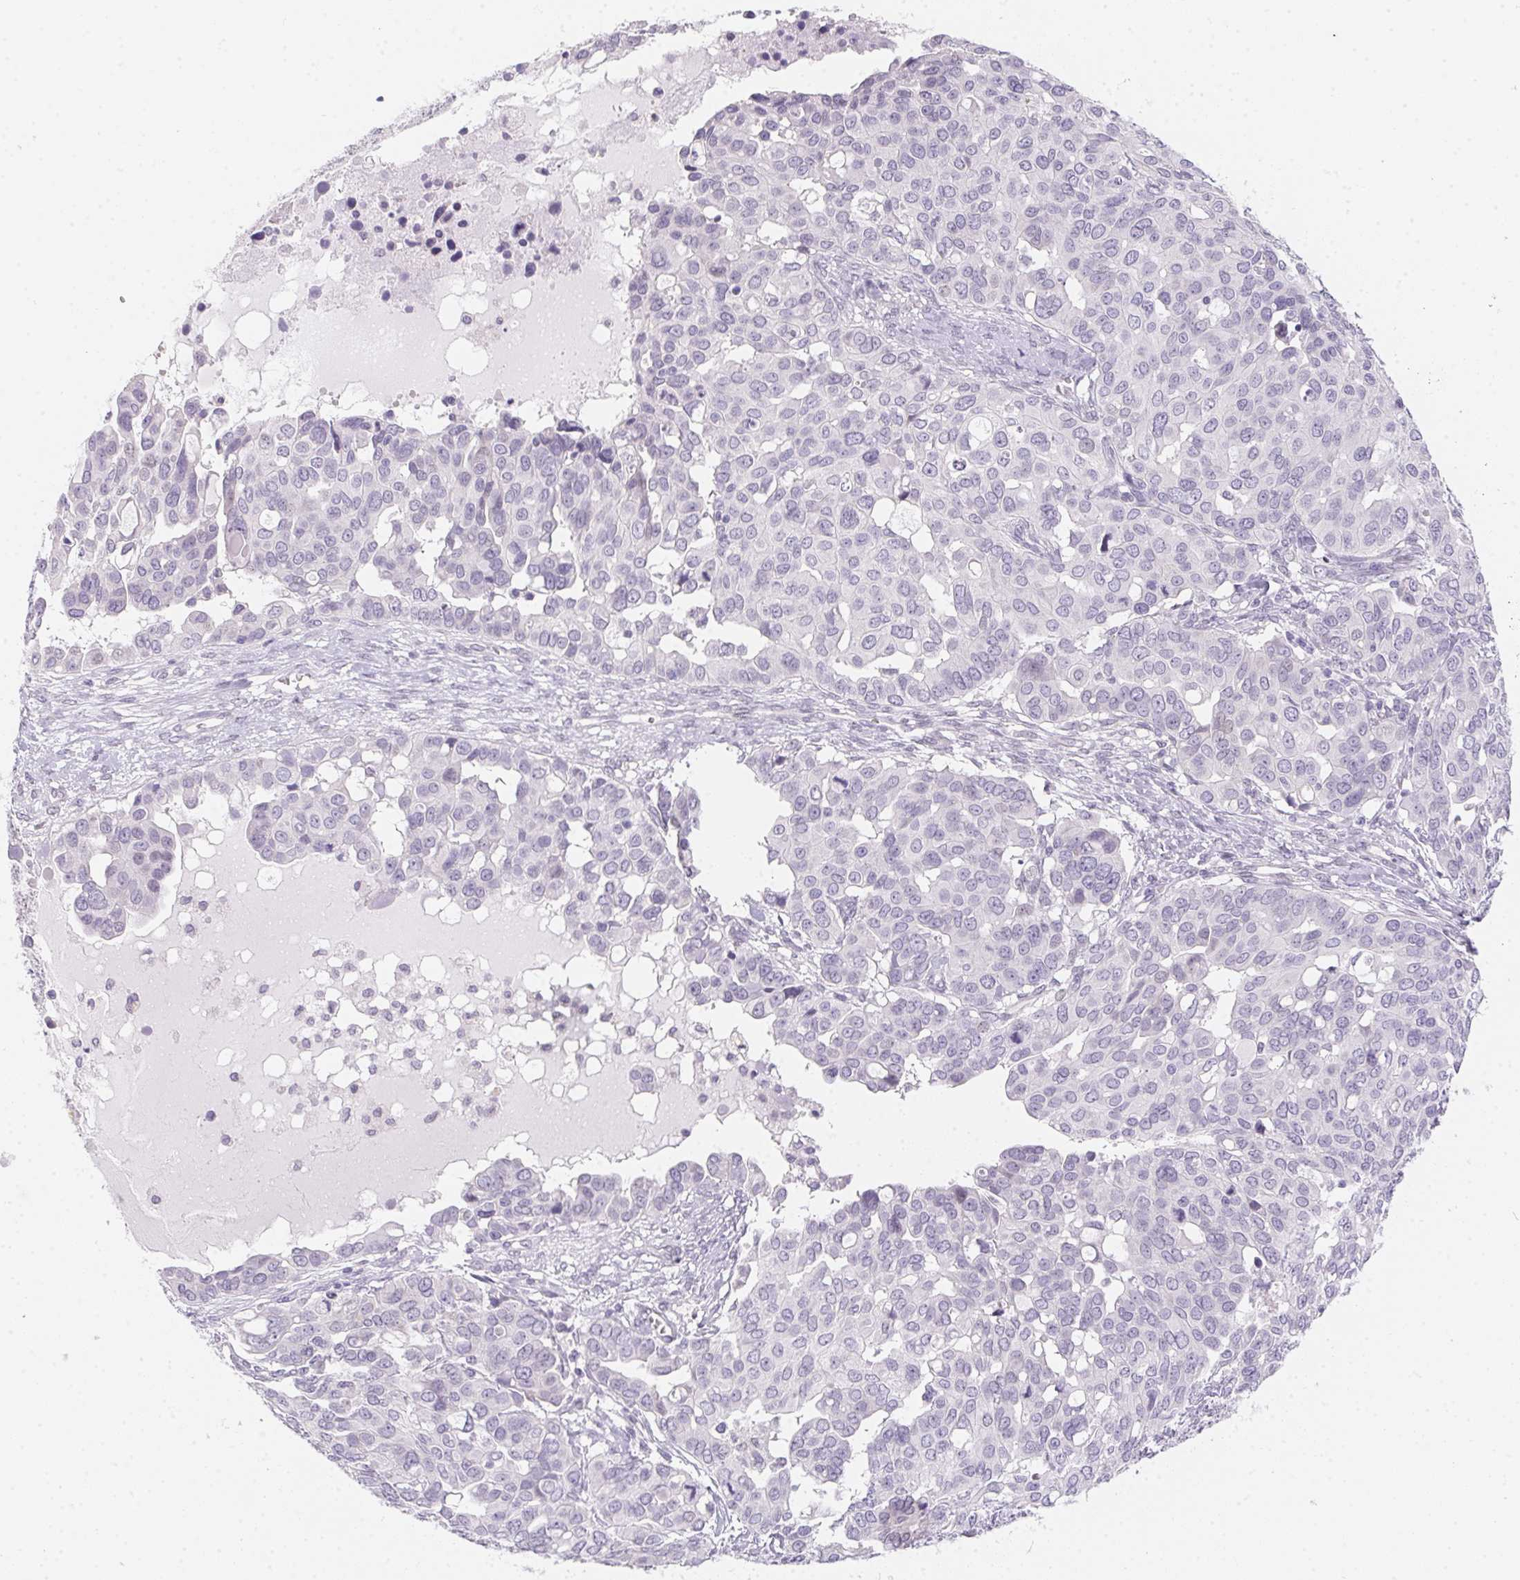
{"staining": {"intensity": "negative", "quantity": "none", "location": "none"}, "tissue": "ovarian cancer", "cell_type": "Tumor cells", "image_type": "cancer", "snomed": [{"axis": "morphology", "description": "Carcinoma, endometroid"}, {"axis": "topography", "description": "Ovary"}], "caption": "DAB (3,3'-diaminobenzidine) immunohistochemical staining of ovarian cancer shows no significant staining in tumor cells.", "gene": "MORC1", "patient": {"sex": "female", "age": 78}}